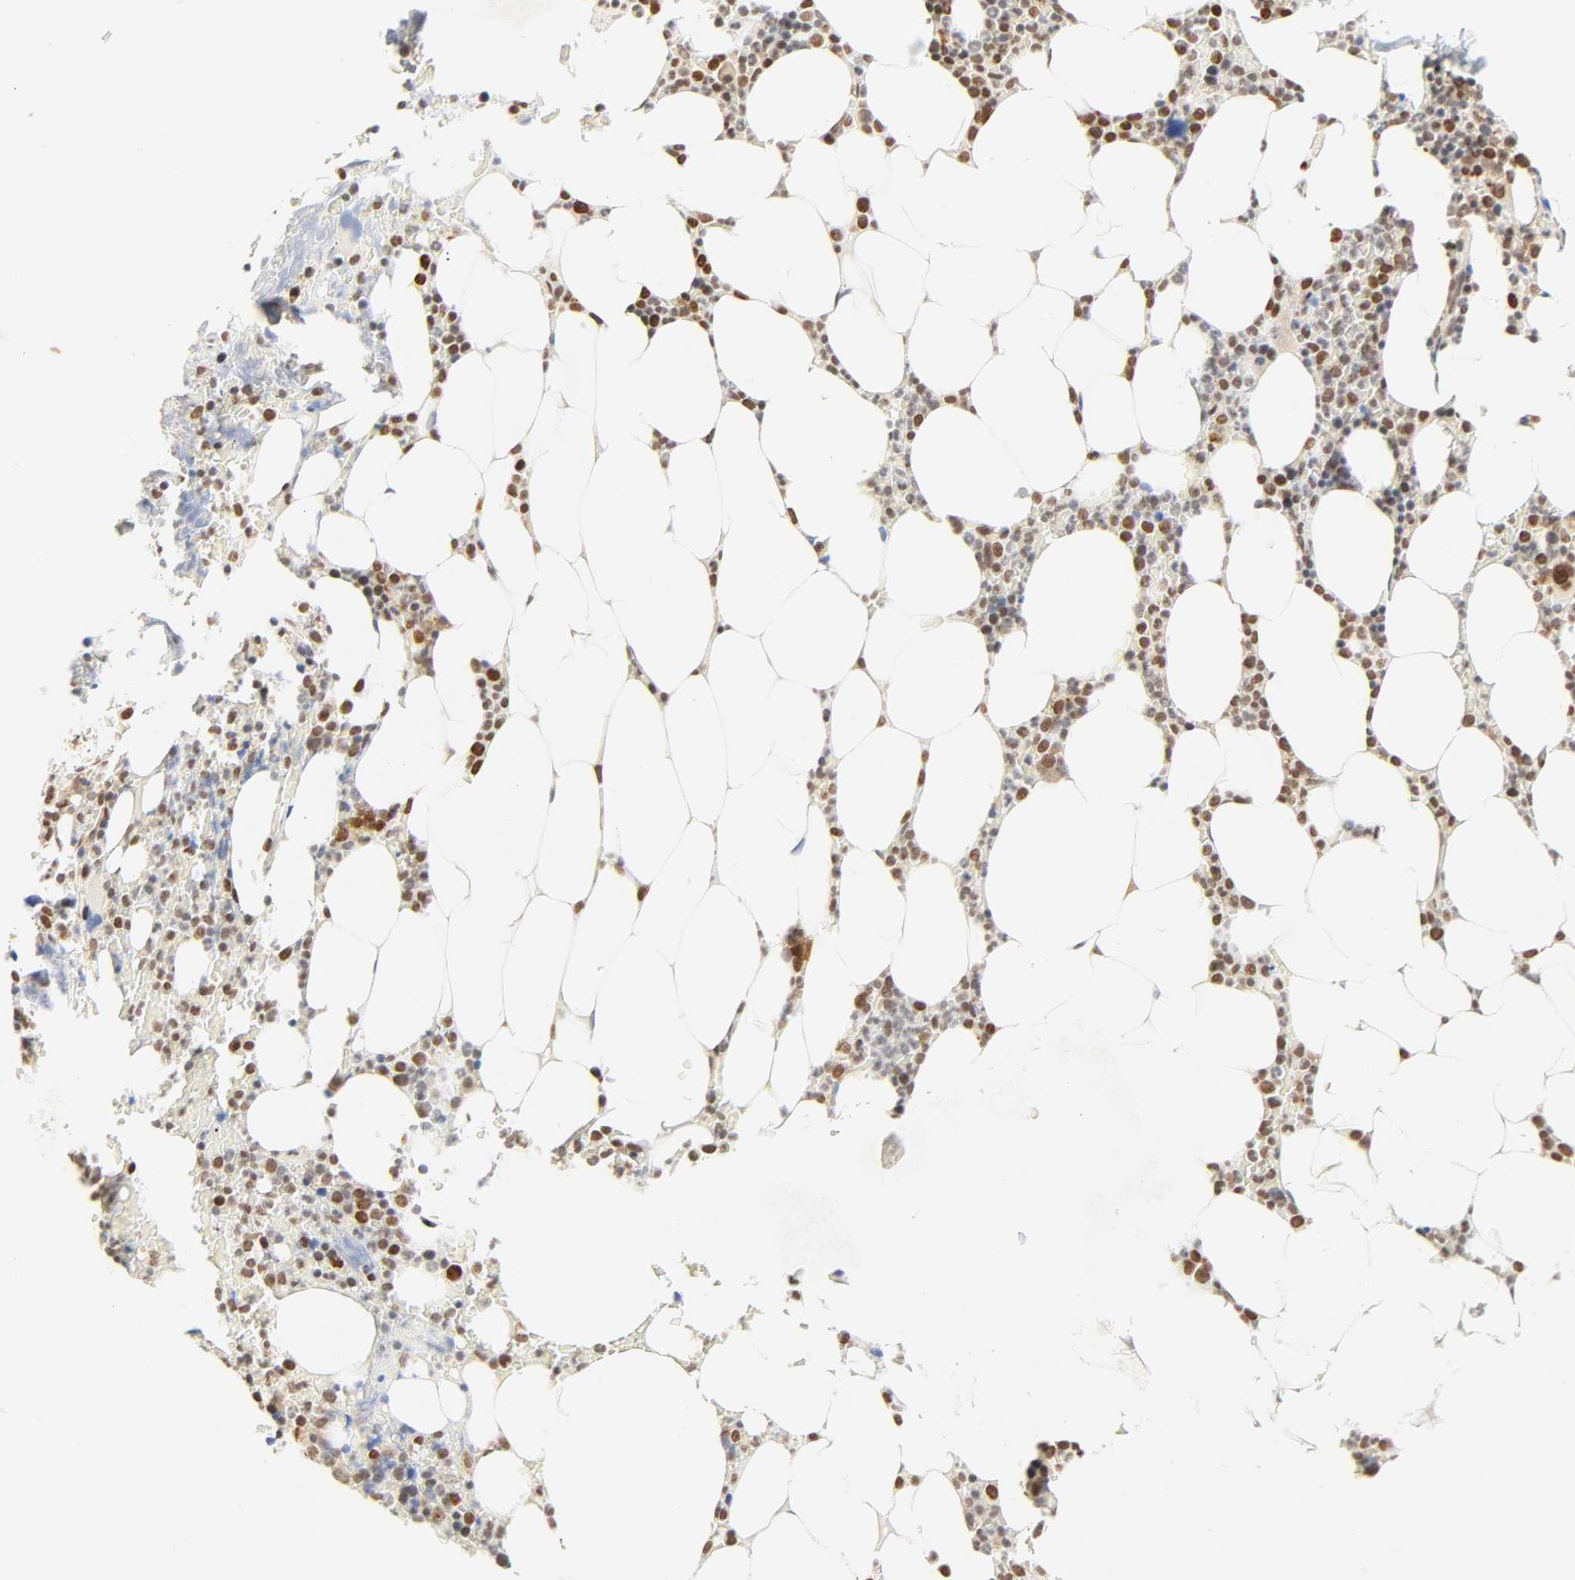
{"staining": {"intensity": "strong", "quantity": ">75%", "location": "nuclear"}, "tissue": "bone marrow", "cell_type": "Hematopoietic cells", "image_type": "normal", "snomed": [{"axis": "morphology", "description": "Normal tissue, NOS"}, {"axis": "topography", "description": "Bone marrow"}], "caption": "This photomicrograph exhibits unremarkable bone marrow stained with immunohistochemistry (IHC) to label a protein in brown. The nuclear of hematopoietic cells show strong positivity for the protein. Nuclei are counter-stained blue.", "gene": "DAZAP1", "patient": {"sex": "female", "age": 66}}